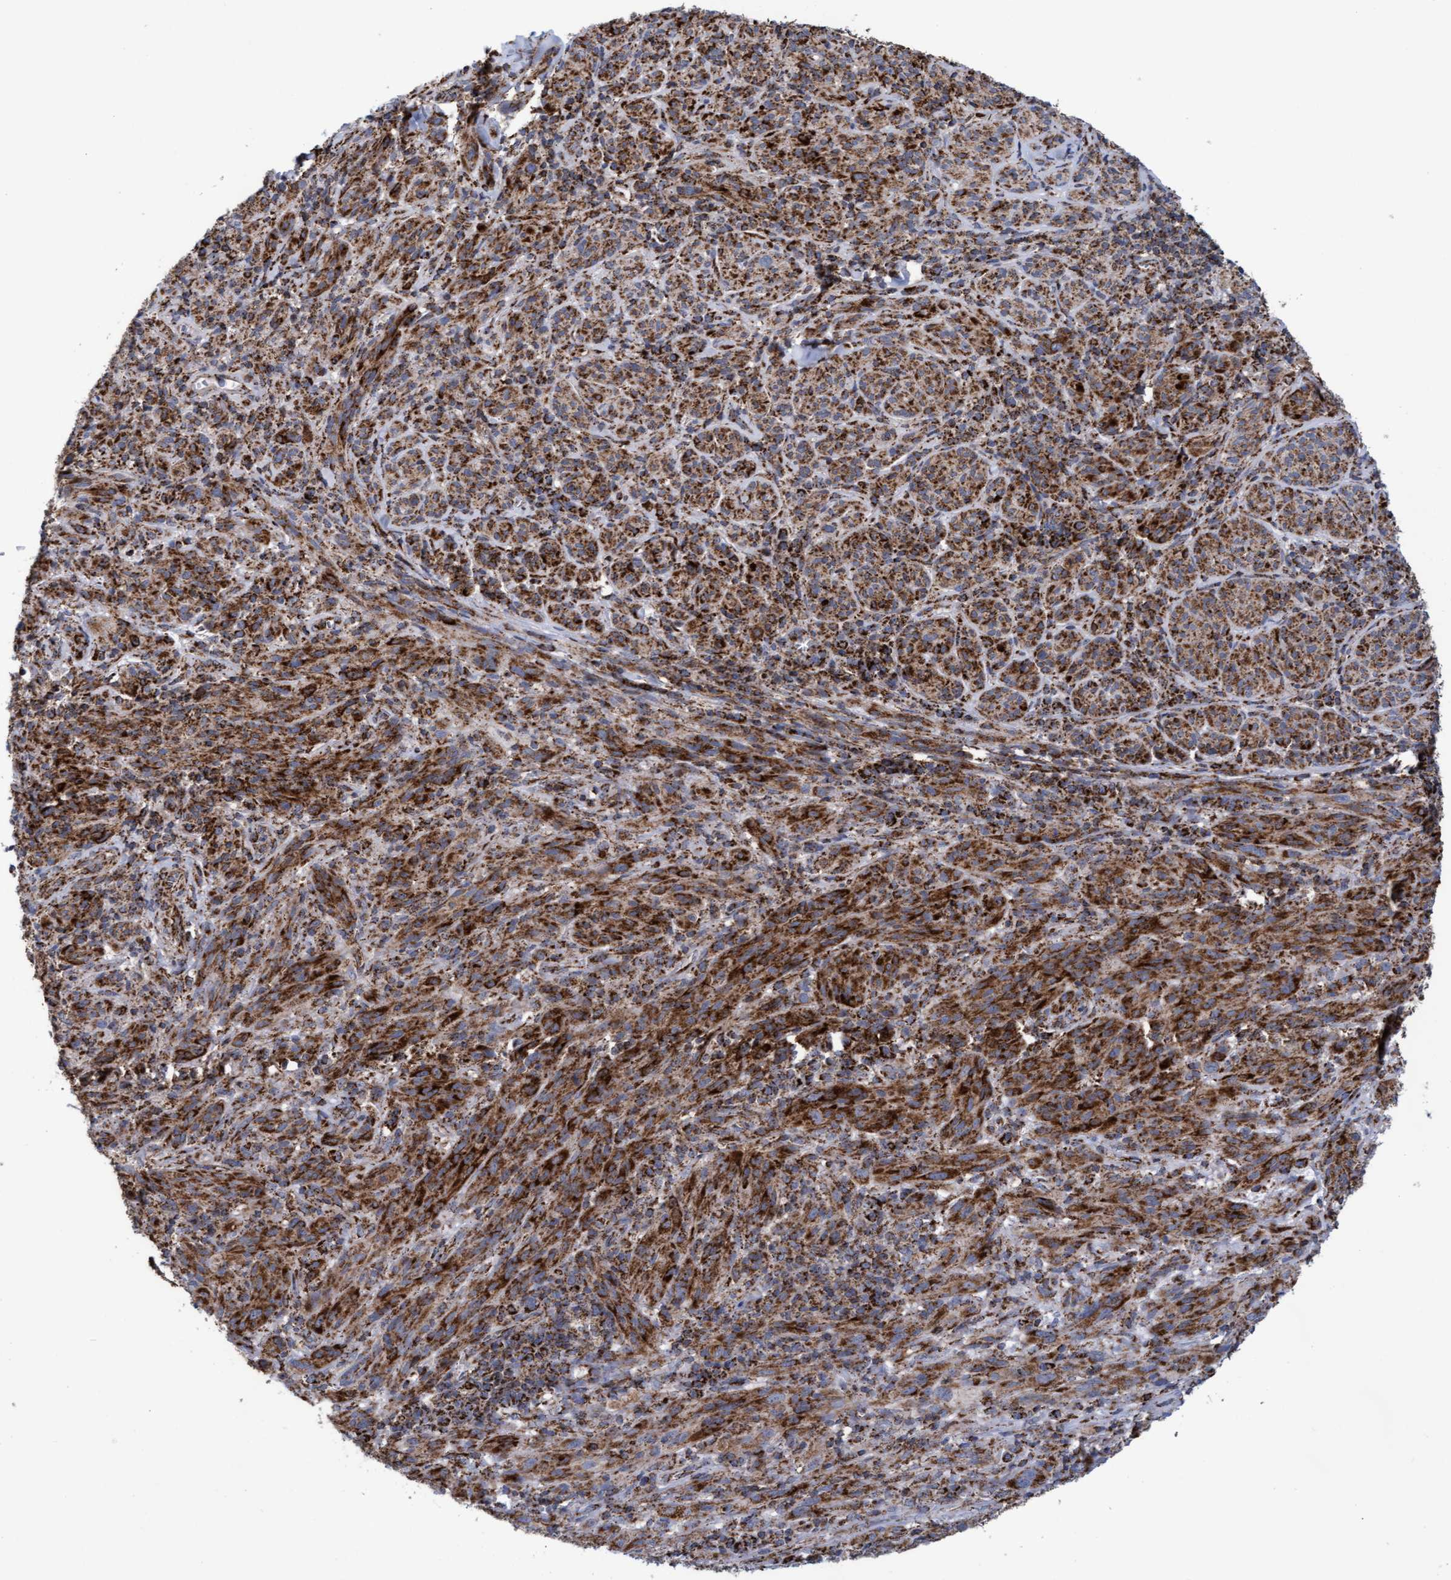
{"staining": {"intensity": "moderate", "quantity": ">75%", "location": "cytoplasmic/membranous"}, "tissue": "melanoma", "cell_type": "Tumor cells", "image_type": "cancer", "snomed": [{"axis": "morphology", "description": "Malignant melanoma, NOS"}, {"axis": "topography", "description": "Skin of head"}], "caption": "The immunohistochemical stain labels moderate cytoplasmic/membranous staining in tumor cells of malignant melanoma tissue. The staining is performed using DAB (3,3'-diaminobenzidine) brown chromogen to label protein expression. The nuclei are counter-stained blue using hematoxylin.", "gene": "MRPL38", "patient": {"sex": "male", "age": 96}}